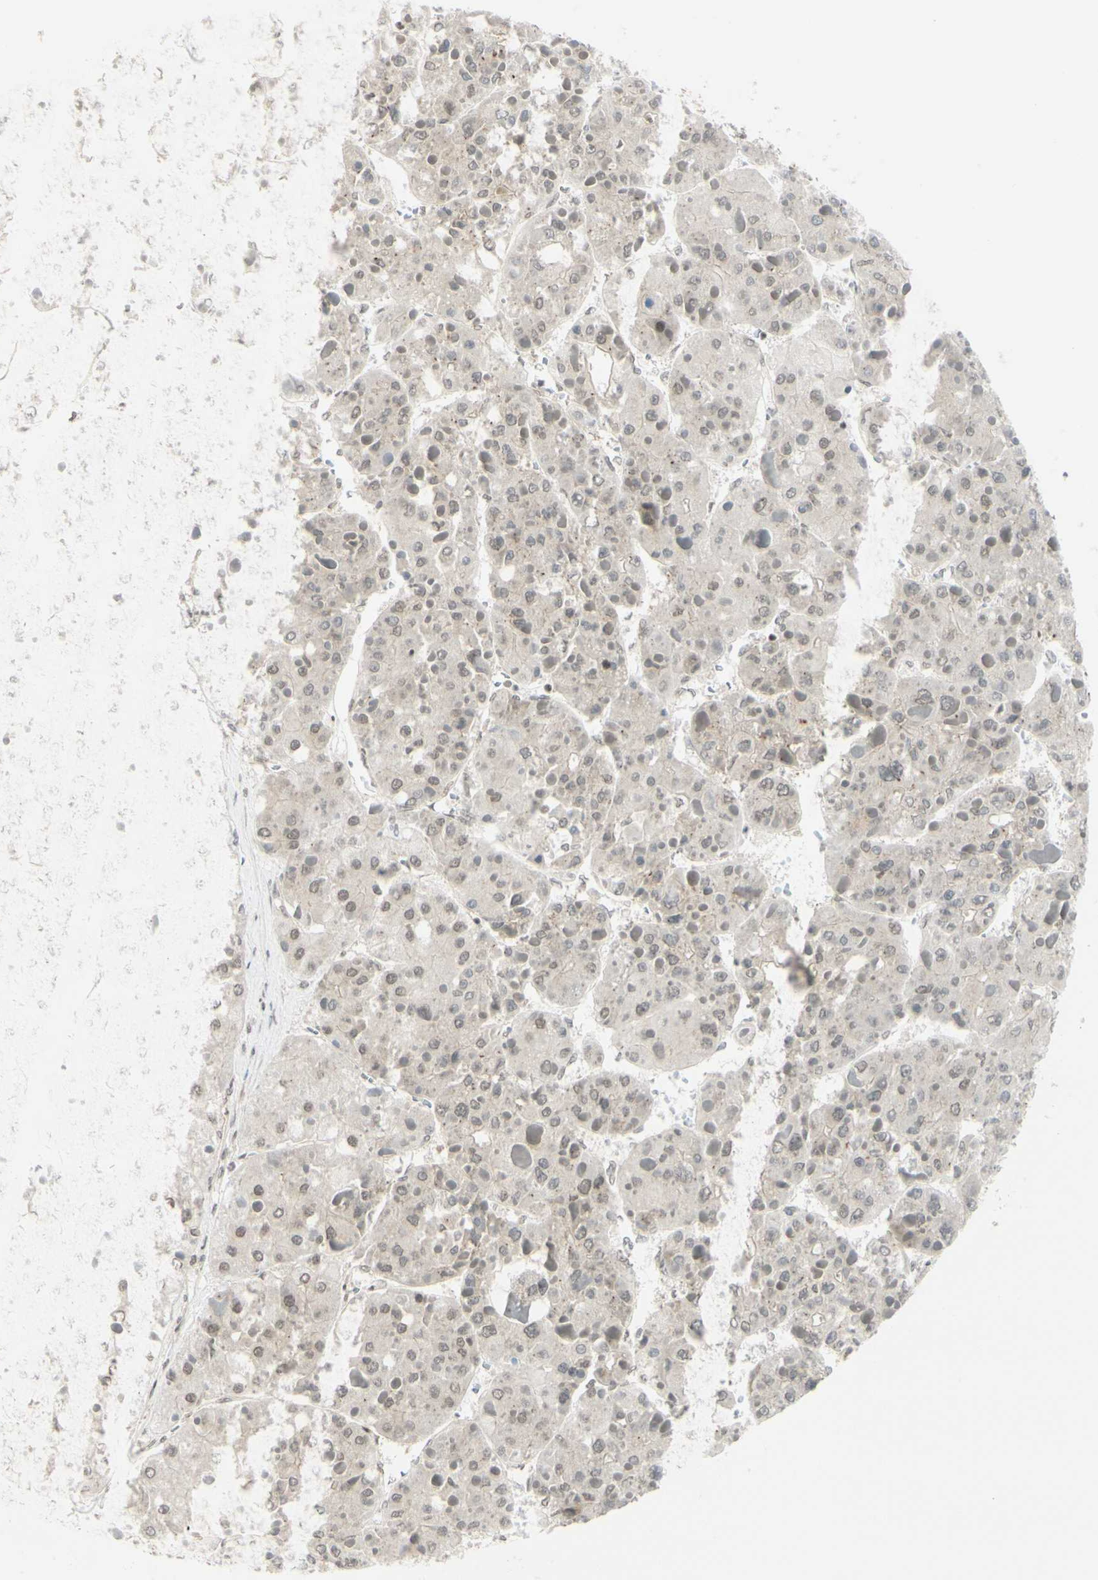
{"staining": {"intensity": "weak", "quantity": ">75%", "location": "cytoplasmic/membranous"}, "tissue": "liver cancer", "cell_type": "Tumor cells", "image_type": "cancer", "snomed": [{"axis": "morphology", "description": "Carcinoma, Hepatocellular, NOS"}, {"axis": "topography", "description": "Liver"}], "caption": "Protein expression analysis of human liver cancer (hepatocellular carcinoma) reveals weak cytoplasmic/membranous expression in approximately >75% of tumor cells.", "gene": "BRMS1", "patient": {"sex": "female", "age": 73}}